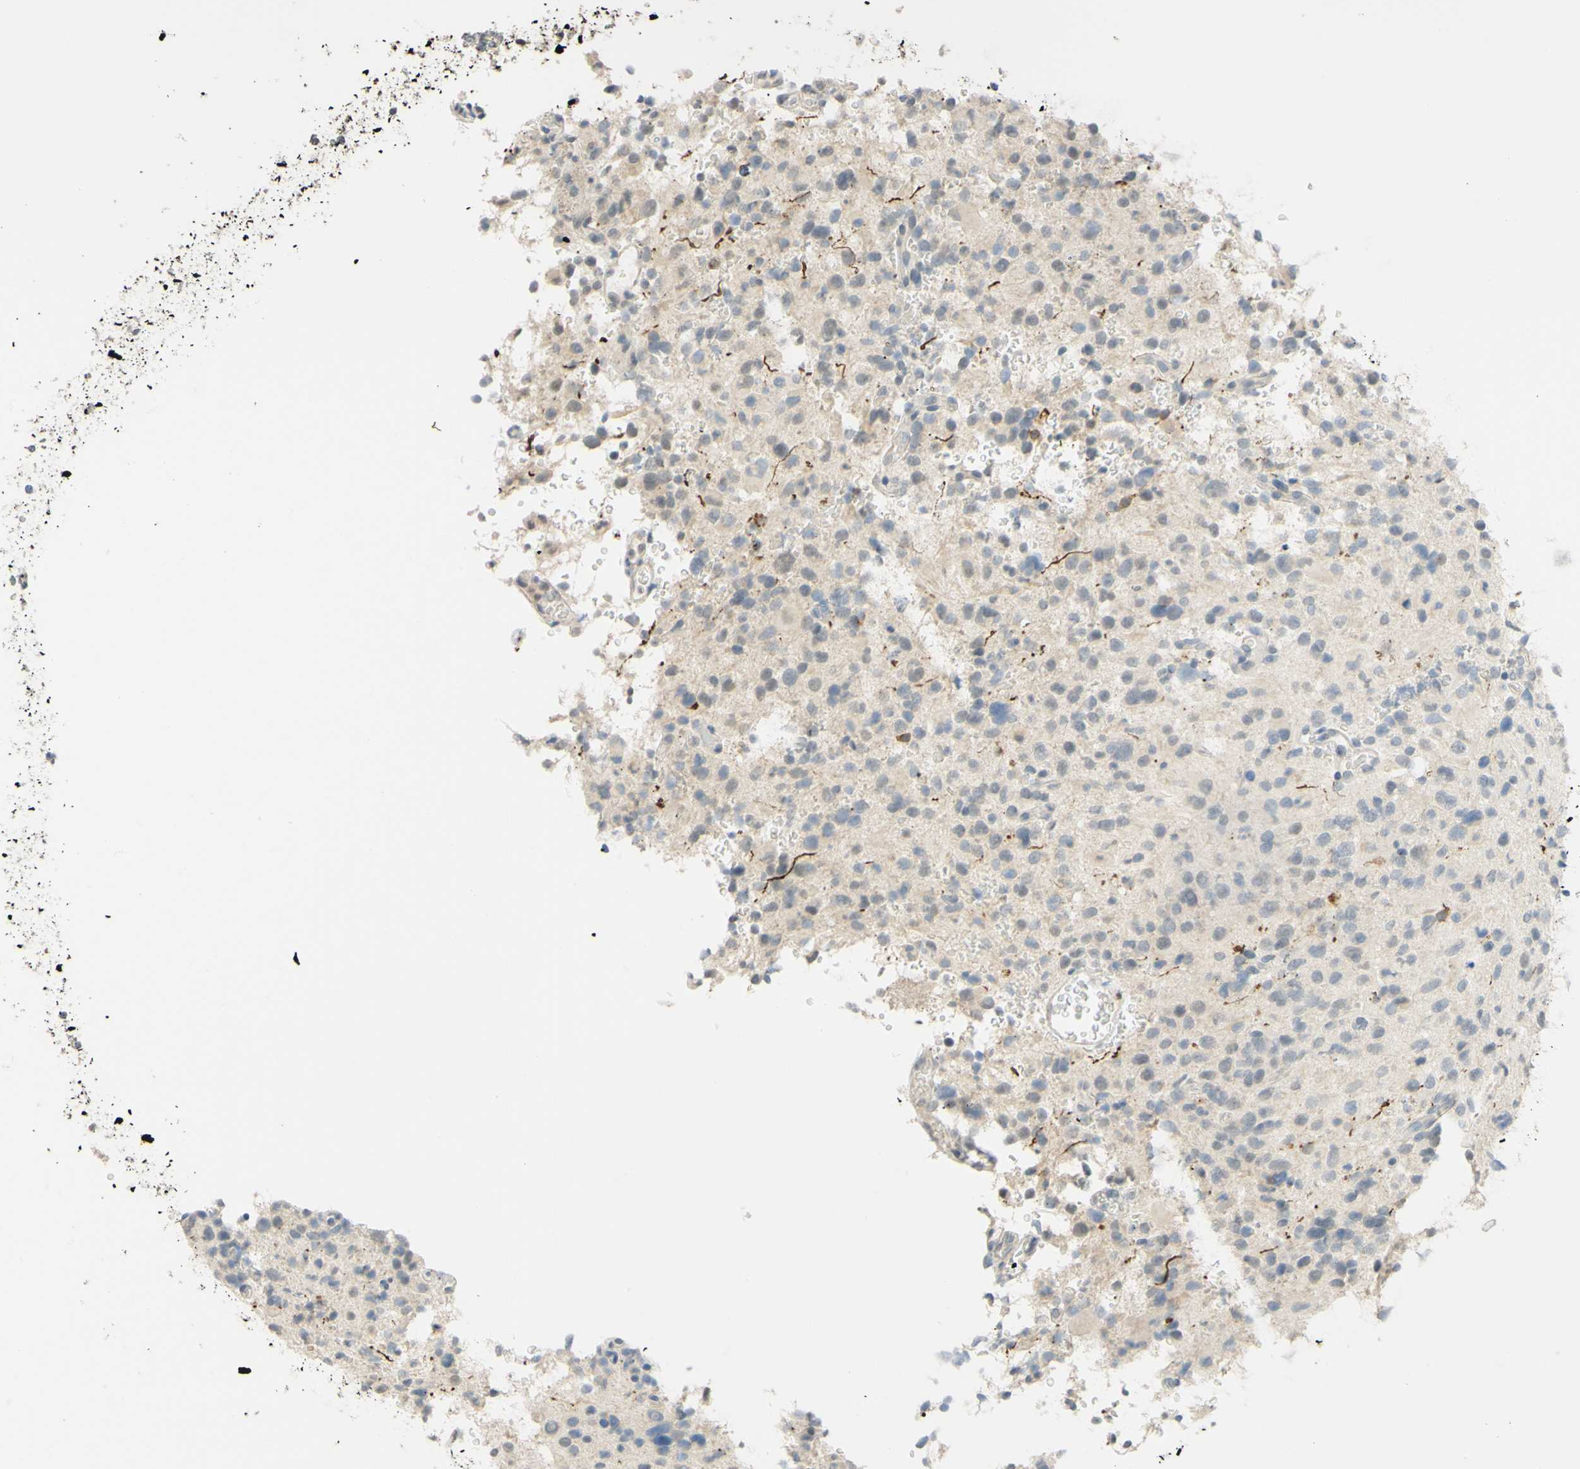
{"staining": {"intensity": "weak", "quantity": "<25%", "location": "cytoplasmic/membranous"}, "tissue": "glioma", "cell_type": "Tumor cells", "image_type": "cancer", "snomed": [{"axis": "morphology", "description": "Glioma, malignant, High grade"}, {"axis": "topography", "description": "Brain"}], "caption": "IHC of human malignant glioma (high-grade) shows no staining in tumor cells.", "gene": "MAG", "patient": {"sex": "male", "age": 48}}